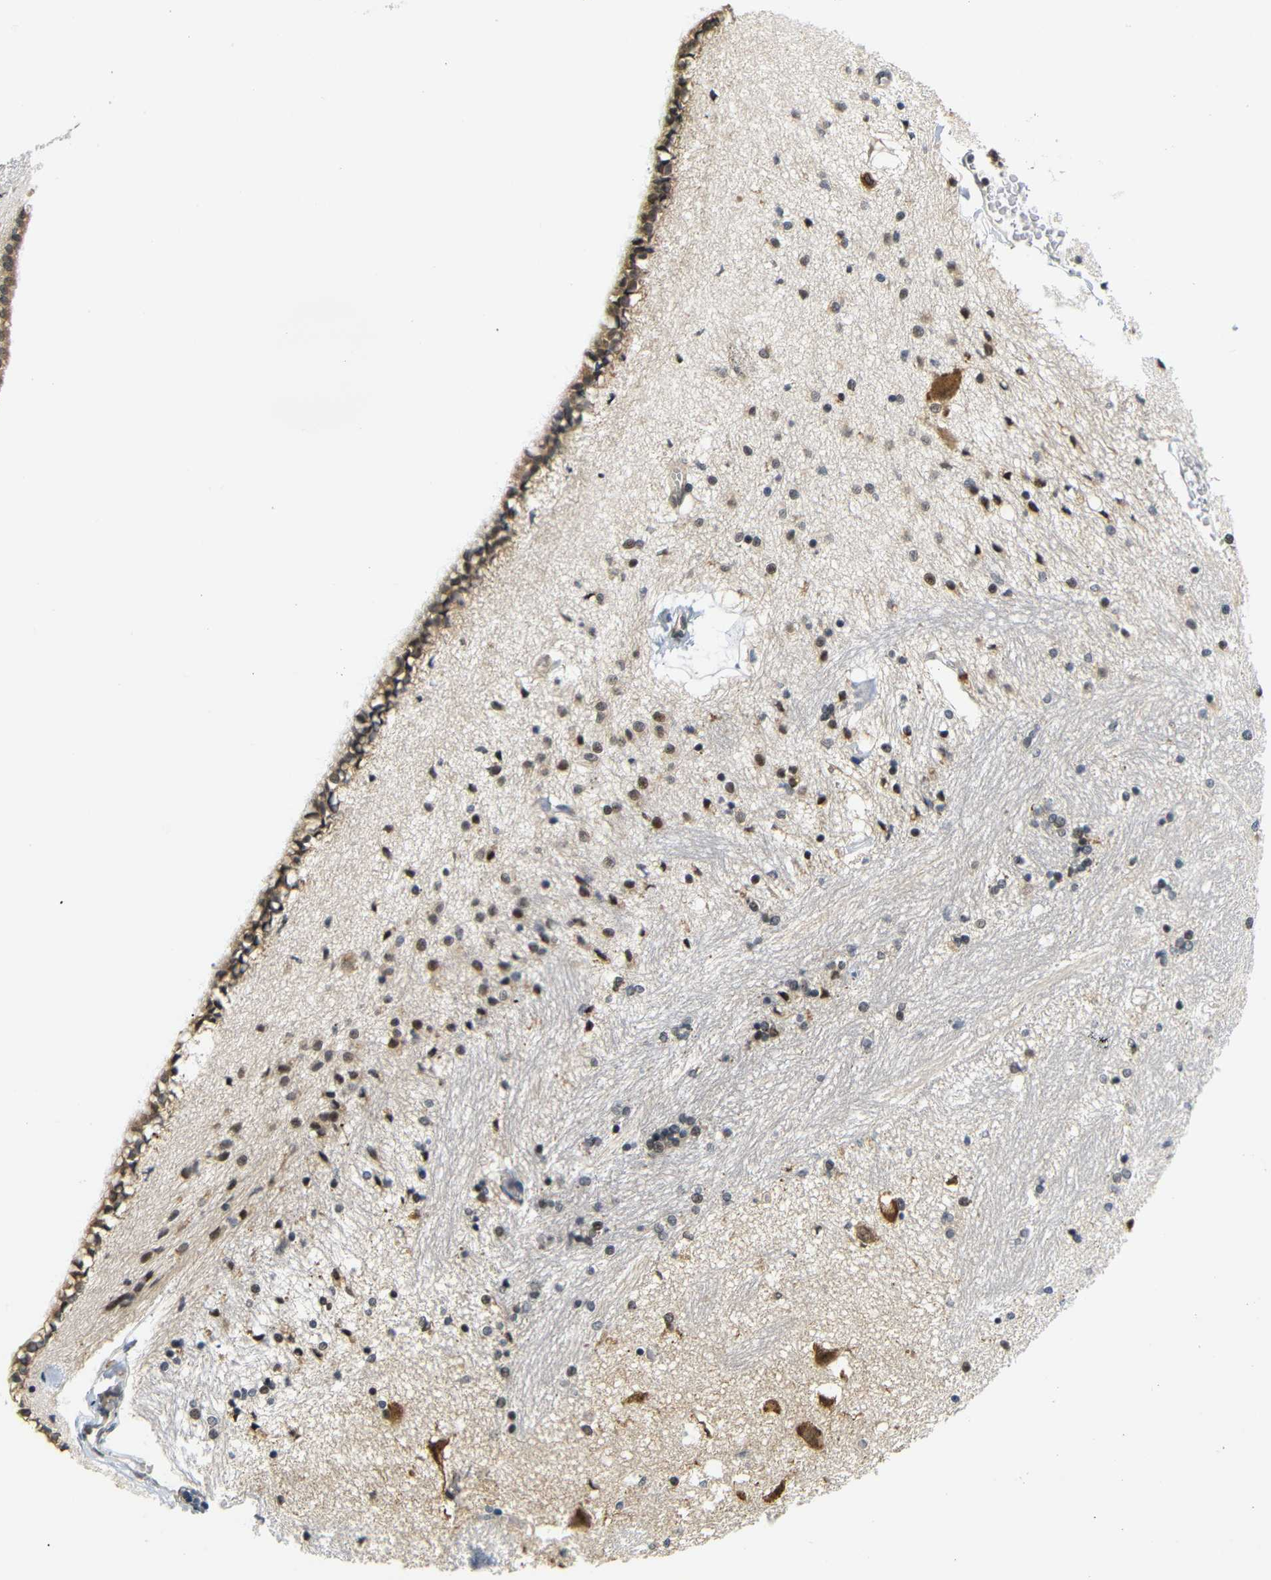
{"staining": {"intensity": "weak", "quantity": "25%-75%", "location": "cytoplasmic/membranous,nuclear"}, "tissue": "hippocampus", "cell_type": "Glial cells", "image_type": "normal", "snomed": [{"axis": "morphology", "description": "Normal tissue, NOS"}, {"axis": "topography", "description": "Hippocampus"}], "caption": "The immunohistochemical stain highlights weak cytoplasmic/membranous,nuclear positivity in glial cells of benign hippocampus.", "gene": "GJA5", "patient": {"sex": "female", "age": 54}}